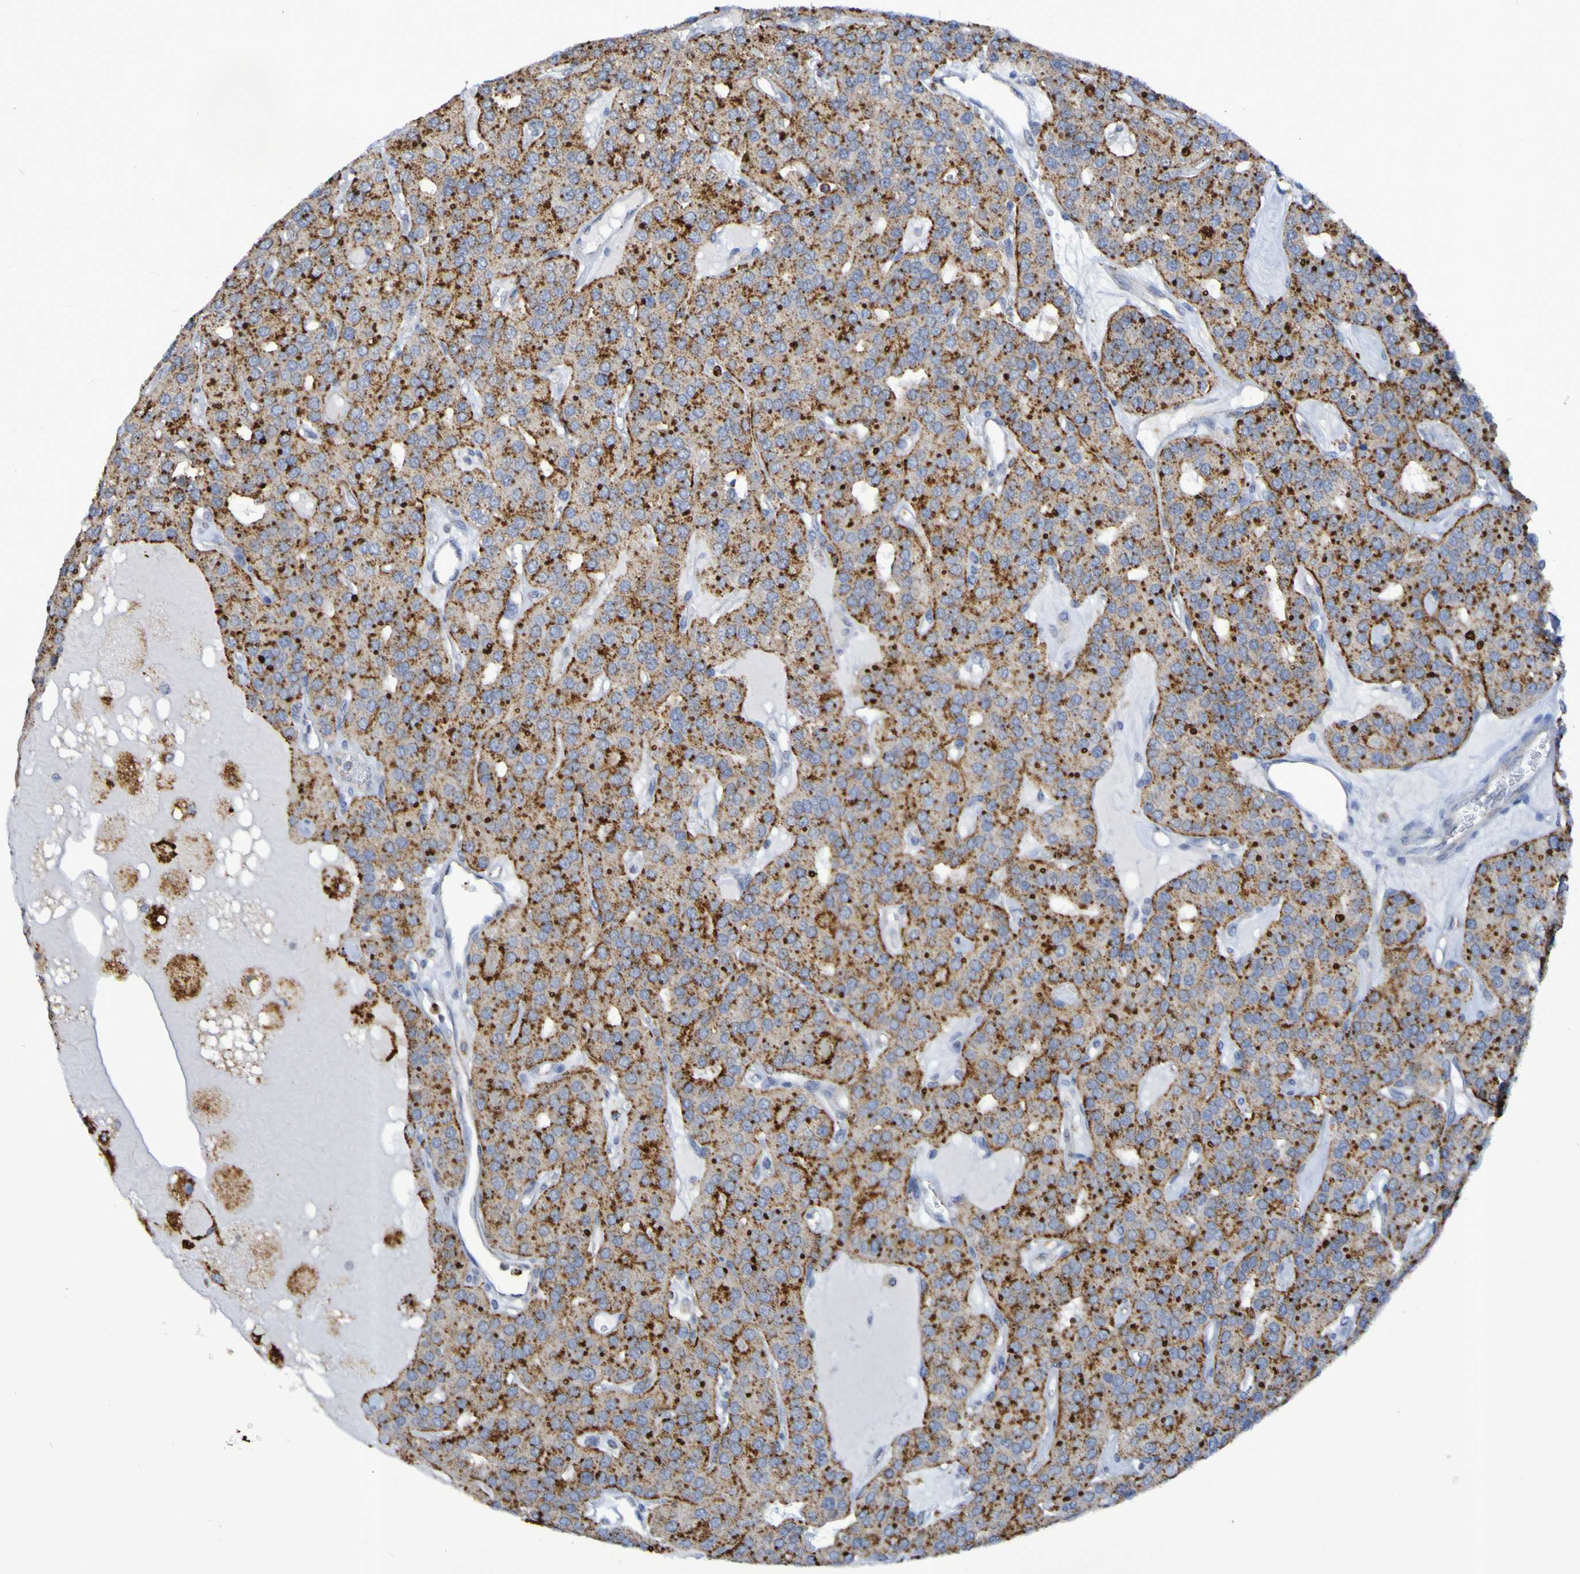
{"staining": {"intensity": "moderate", "quantity": ">75%", "location": "cytoplasmic/membranous"}, "tissue": "parathyroid gland", "cell_type": "Glandular cells", "image_type": "normal", "snomed": [{"axis": "morphology", "description": "Normal tissue, NOS"}, {"axis": "morphology", "description": "Adenoma, NOS"}, {"axis": "topography", "description": "Parathyroid gland"}], "caption": "DAB (3,3'-diaminobenzidine) immunohistochemical staining of unremarkable human parathyroid gland displays moderate cytoplasmic/membranous protein positivity in about >75% of glandular cells. The staining was performed using DAB to visualize the protein expression in brown, while the nuclei were stained in blue with hematoxylin (Magnification: 20x).", "gene": "TPH1", "patient": {"sex": "female", "age": 86}}